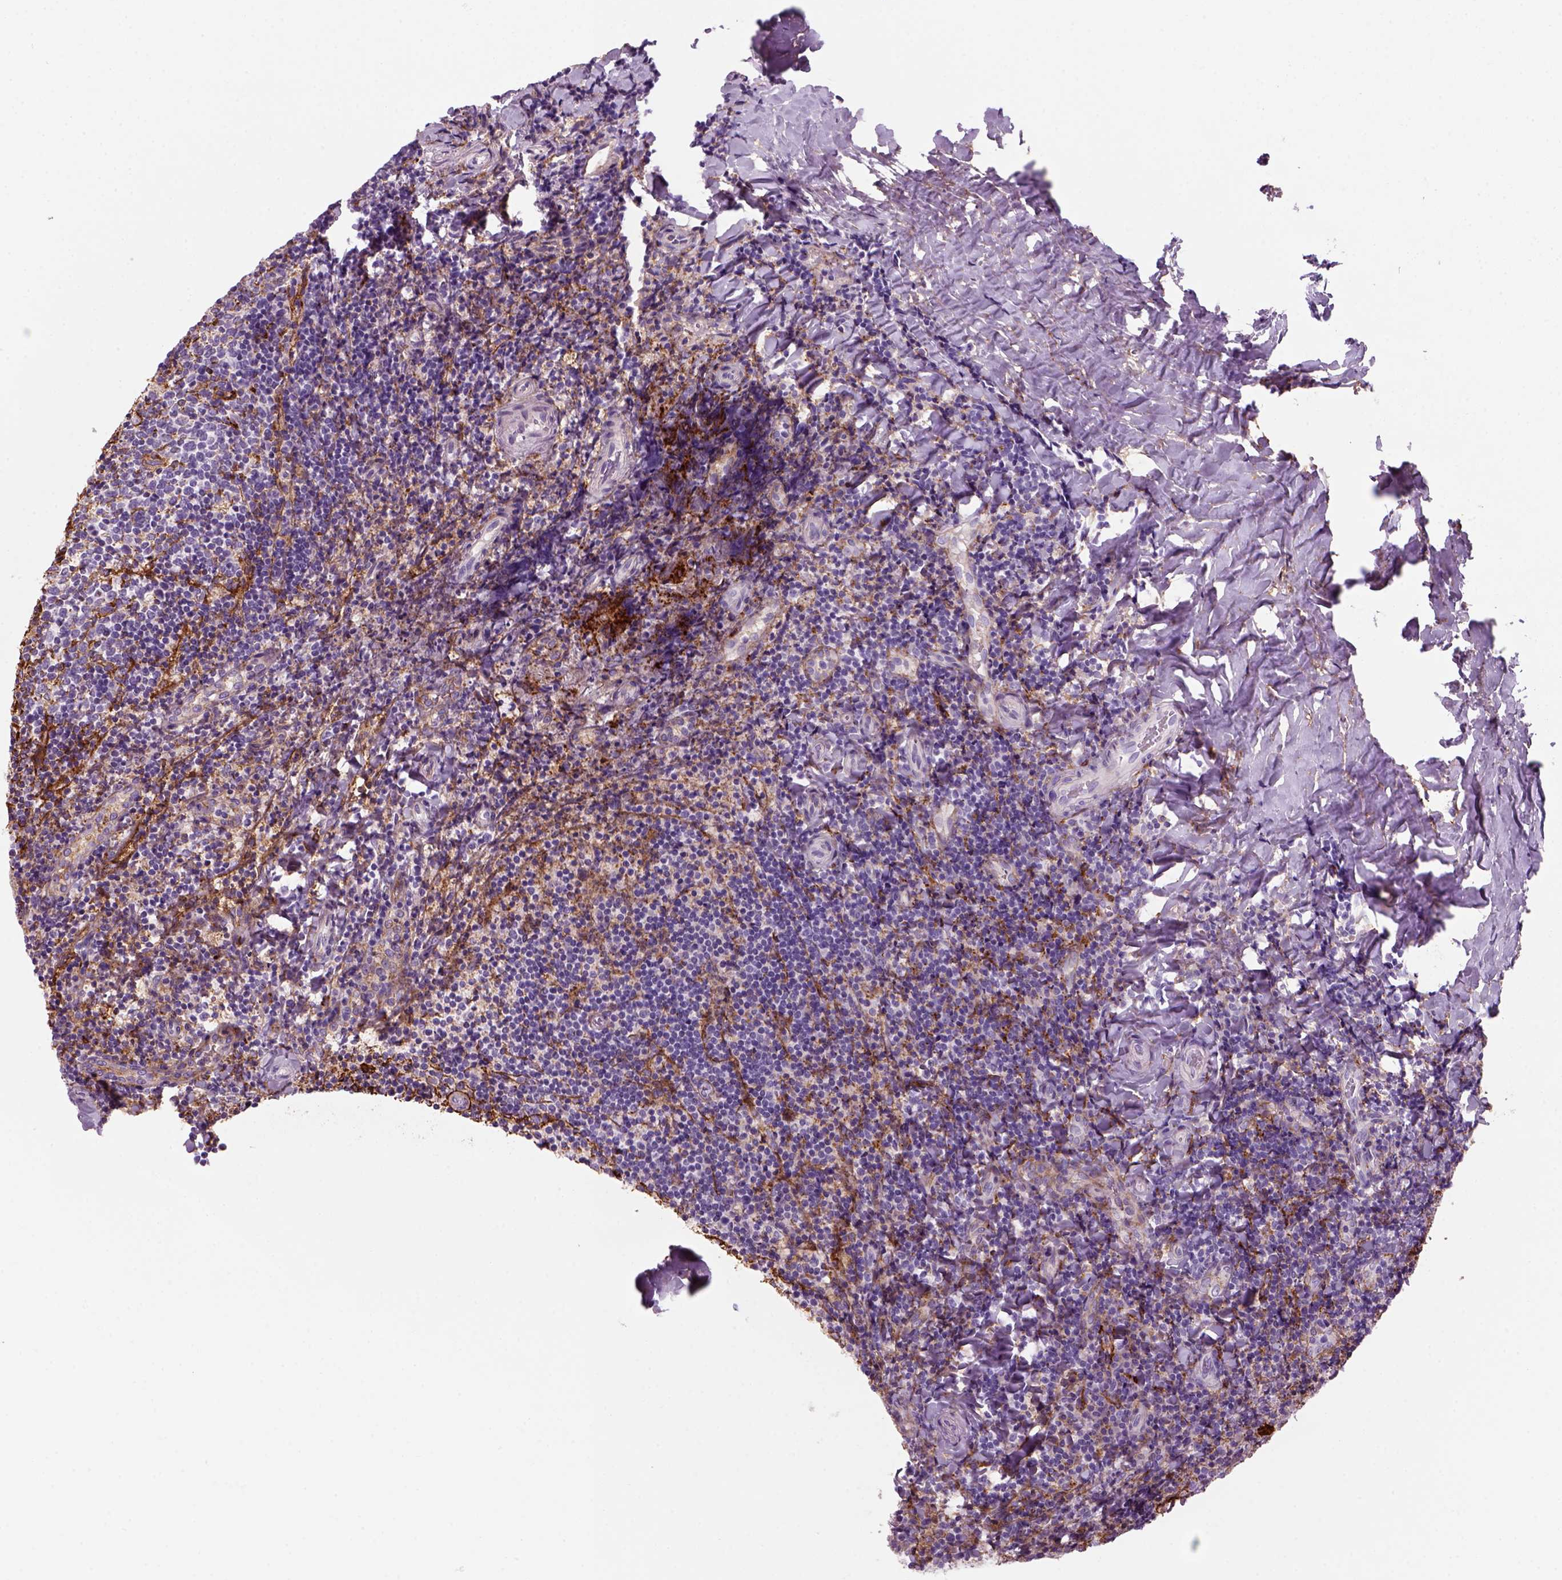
{"staining": {"intensity": "negative", "quantity": "none", "location": "none"}, "tissue": "tonsil", "cell_type": "Germinal center cells", "image_type": "normal", "snomed": [{"axis": "morphology", "description": "Normal tissue, NOS"}, {"axis": "topography", "description": "Tonsil"}], "caption": "DAB immunohistochemical staining of normal tonsil reveals no significant expression in germinal center cells. Brightfield microscopy of immunohistochemistry stained with DAB (brown) and hematoxylin (blue), captured at high magnification.", "gene": "MARCKS", "patient": {"sex": "female", "age": 10}}